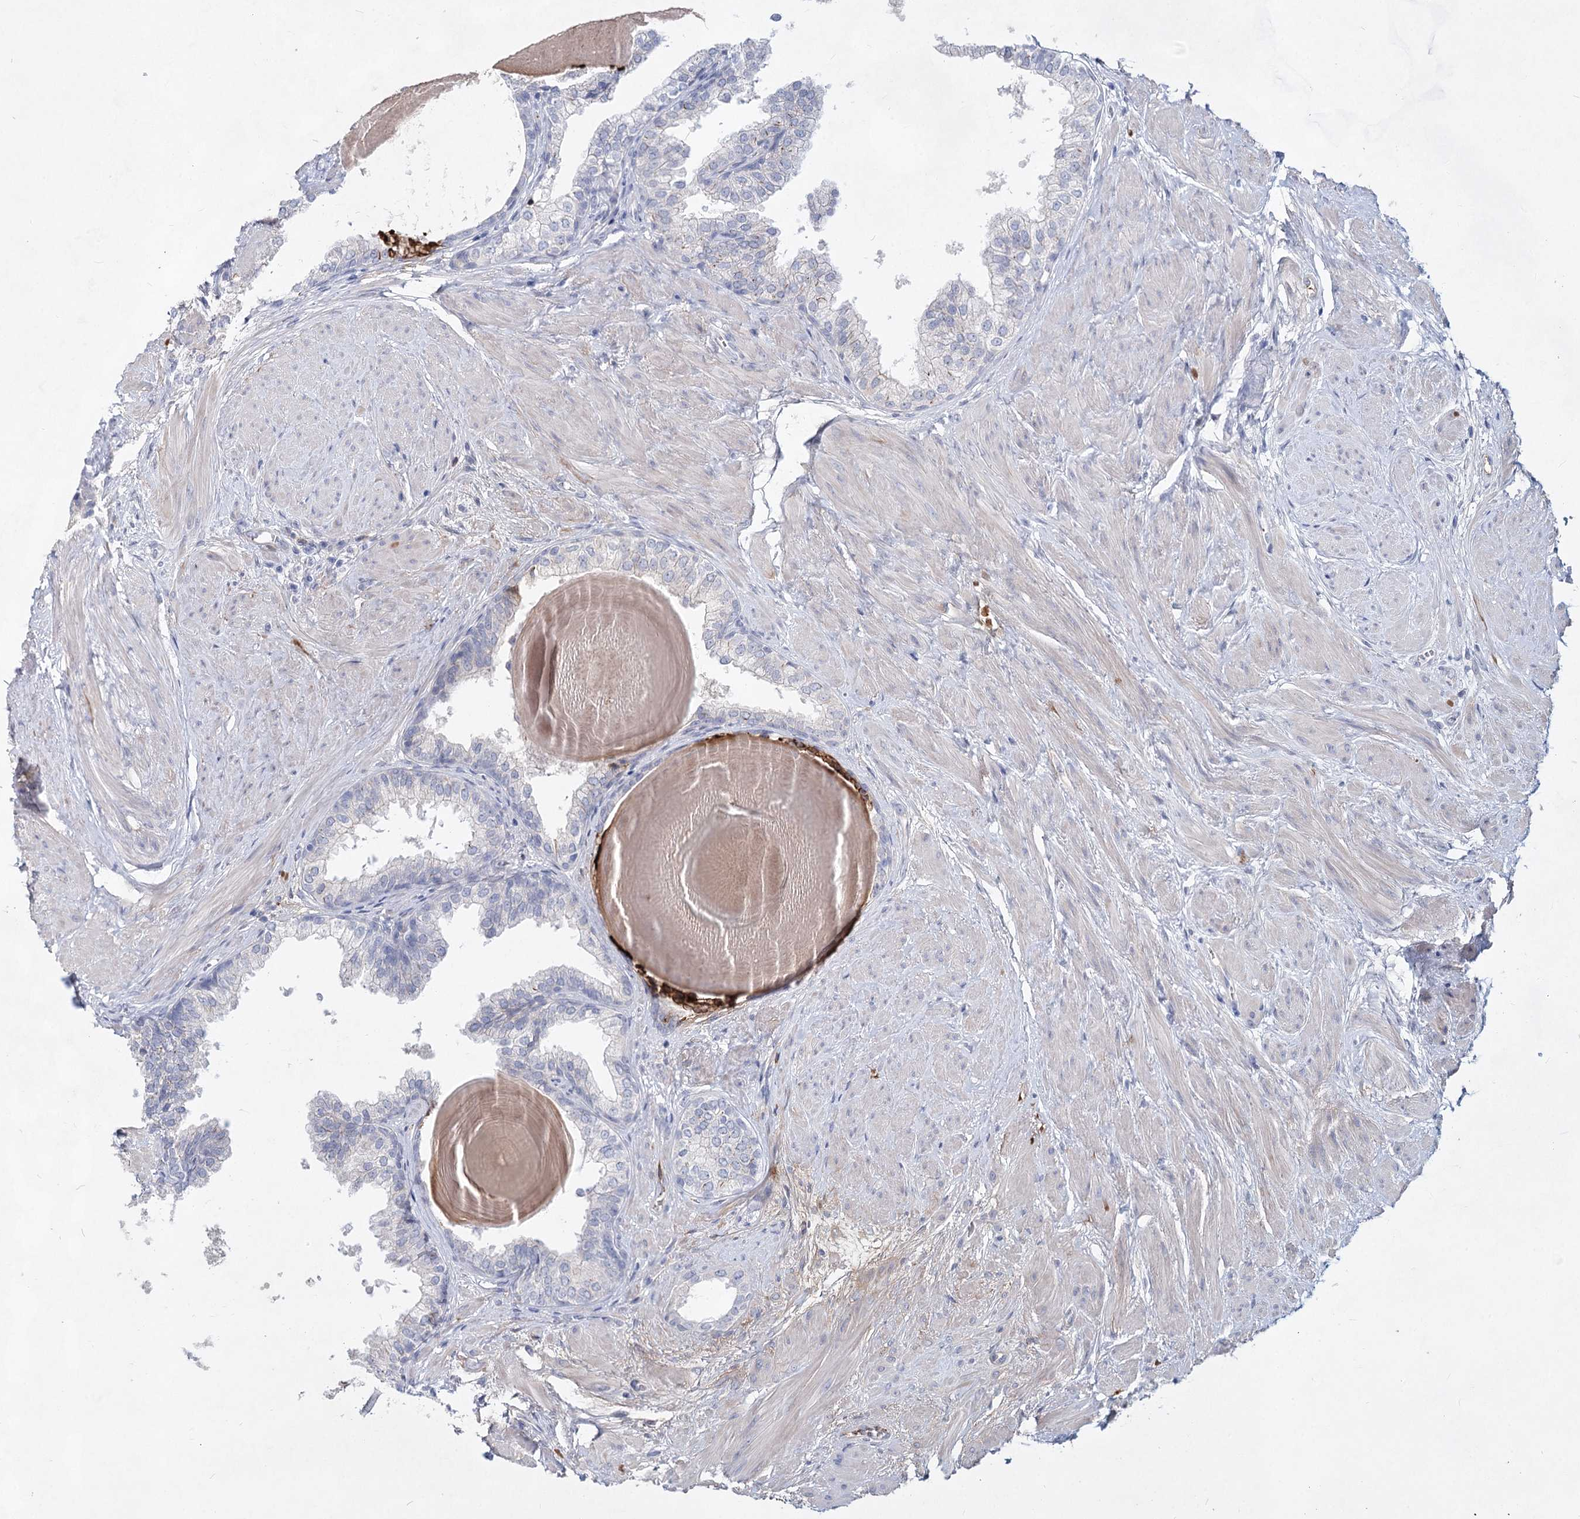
{"staining": {"intensity": "negative", "quantity": "none", "location": "none"}, "tissue": "prostate", "cell_type": "Glandular cells", "image_type": "normal", "snomed": [{"axis": "morphology", "description": "Normal tissue, NOS"}, {"axis": "topography", "description": "Prostate"}], "caption": "IHC micrograph of benign human prostate stained for a protein (brown), which shows no positivity in glandular cells. Brightfield microscopy of immunohistochemistry (IHC) stained with DAB (brown) and hematoxylin (blue), captured at high magnification.", "gene": "TASOR2", "patient": {"sex": "male", "age": 48}}